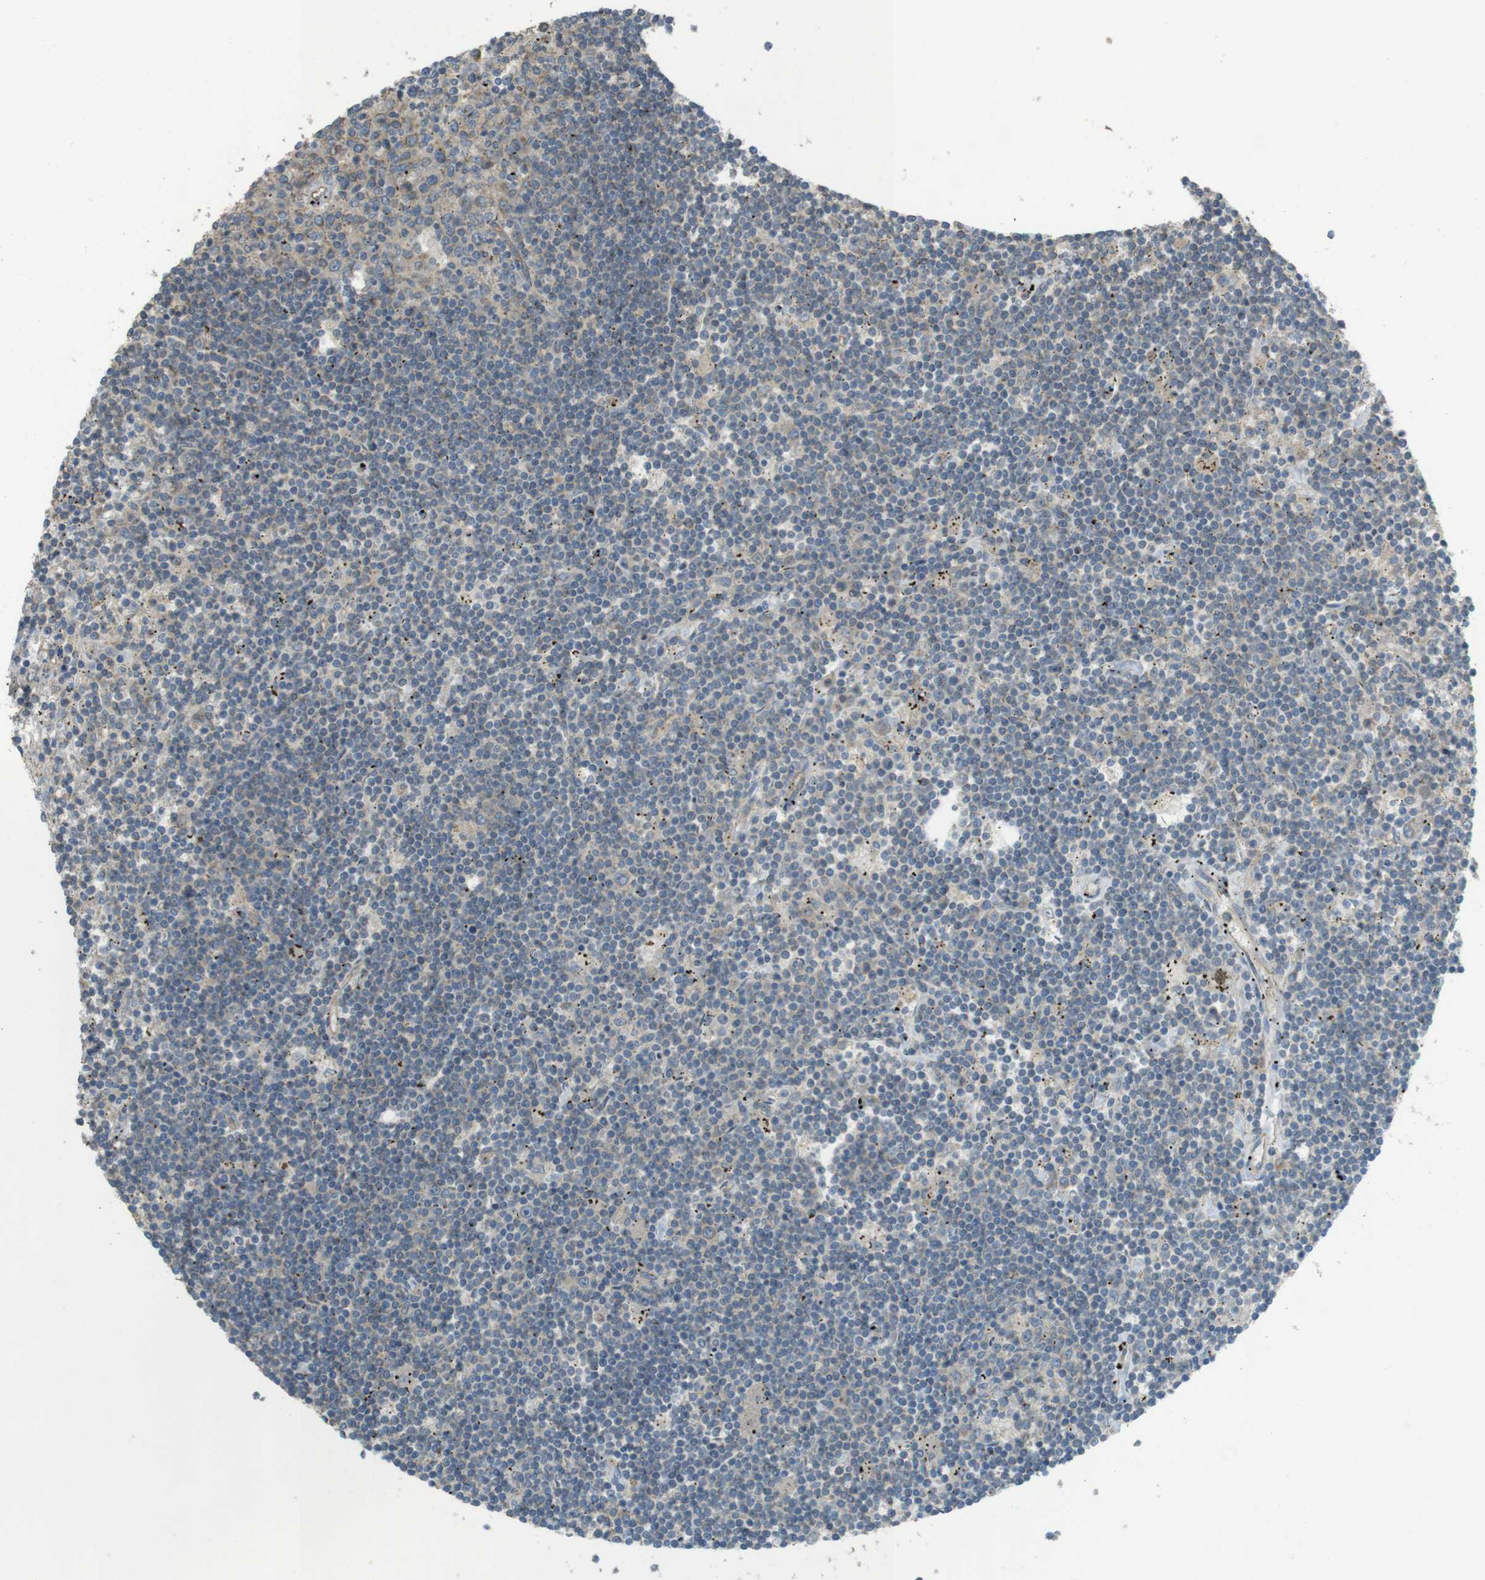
{"staining": {"intensity": "negative", "quantity": "none", "location": "none"}, "tissue": "lymphoma", "cell_type": "Tumor cells", "image_type": "cancer", "snomed": [{"axis": "morphology", "description": "Malignant lymphoma, non-Hodgkin's type, Low grade"}, {"axis": "topography", "description": "Spleen"}], "caption": "The image displays no staining of tumor cells in malignant lymphoma, non-Hodgkin's type (low-grade).", "gene": "ZDHHC20", "patient": {"sex": "male", "age": 76}}